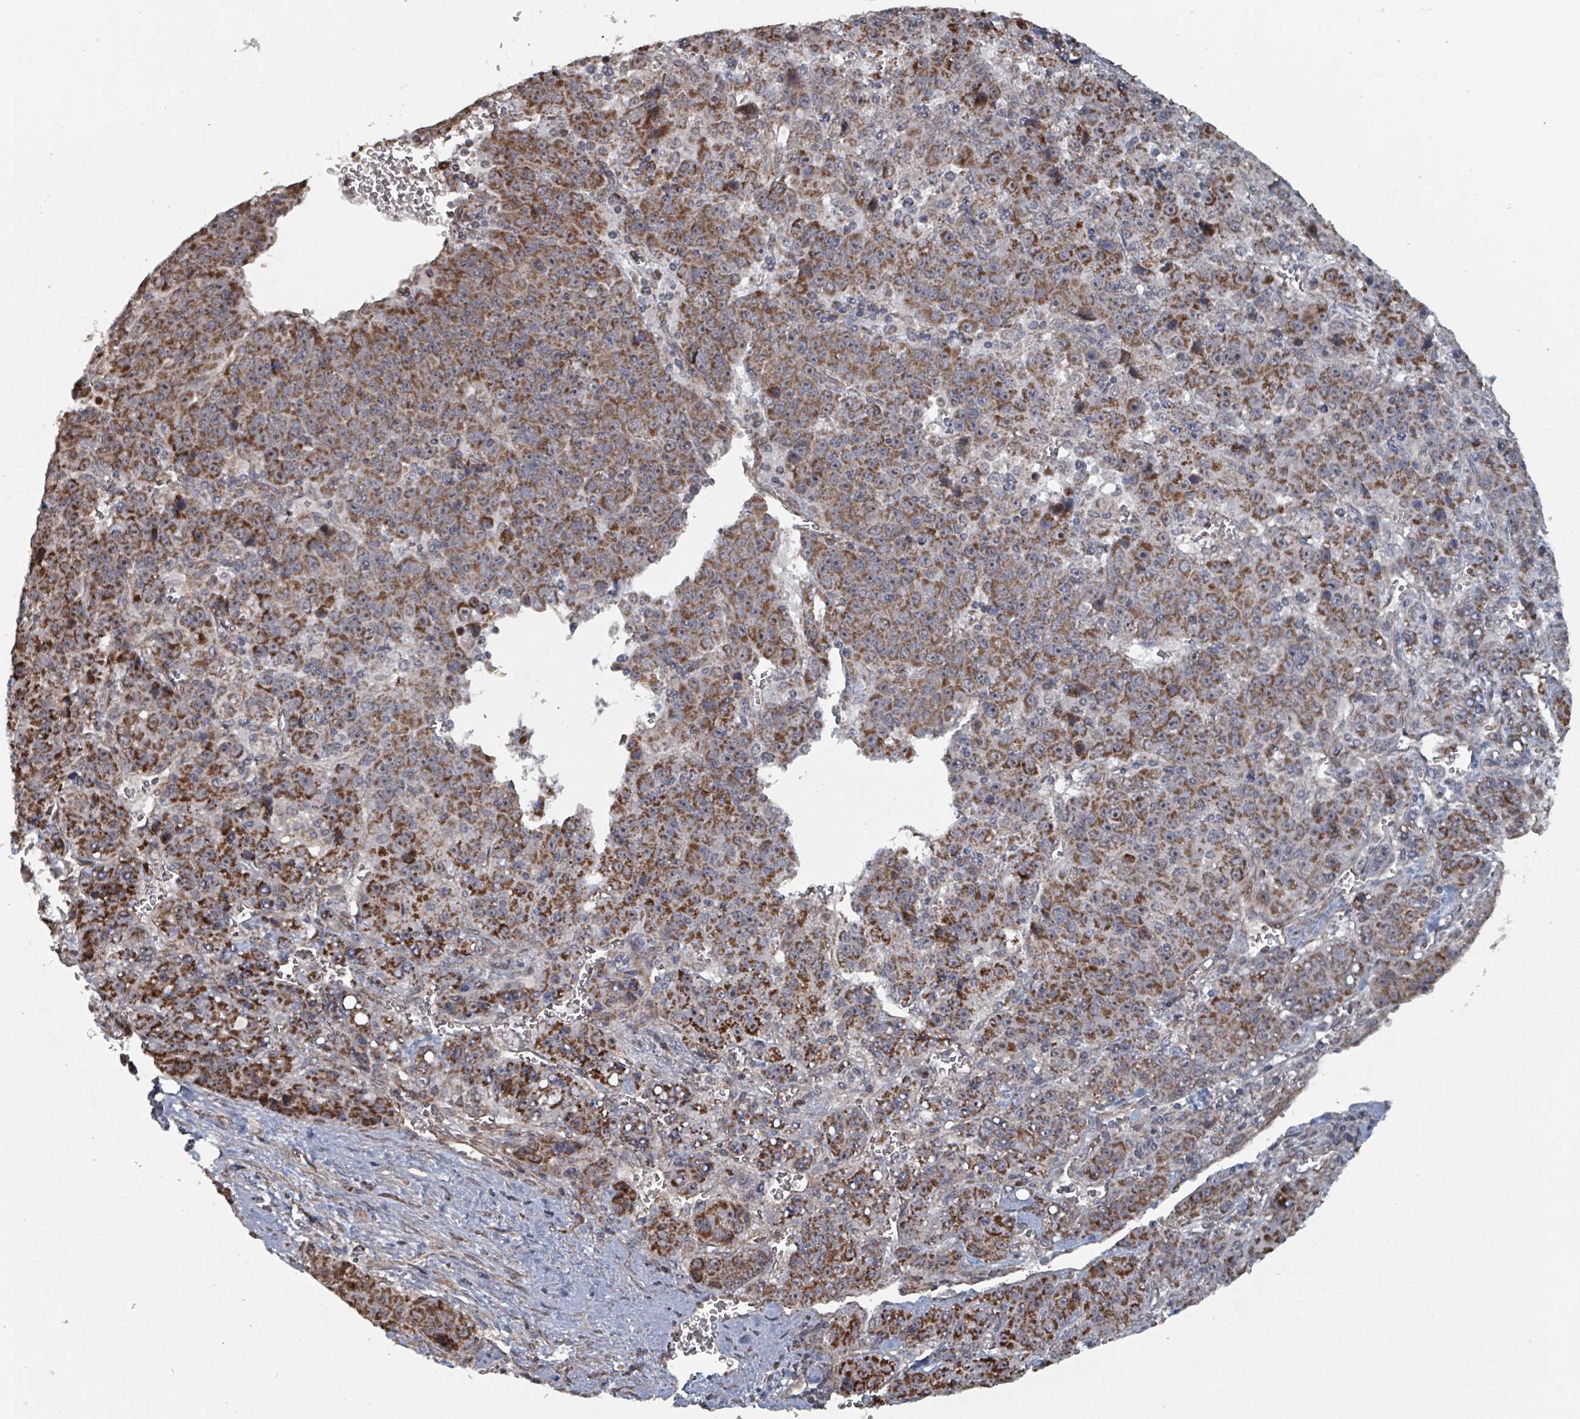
{"staining": {"intensity": "strong", "quantity": ">75%", "location": "cytoplasmic/membranous"}, "tissue": "liver cancer", "cell_type": "Tumor cells", "image_type": "cancer", "snomed": [{"axis": "morphology", "description": "Carcinoma, Hepatocellular, NOS"}, {"axis": "topography", "description": "Liver"}], "caption": "Strong cytoplasmic/membranous staining is present in approximately >75% of tumor cells in liver cancer (hepatocellular carcinoma).", "gene": "MRPL4", "patient": {"sex": "female", "age": 53}}